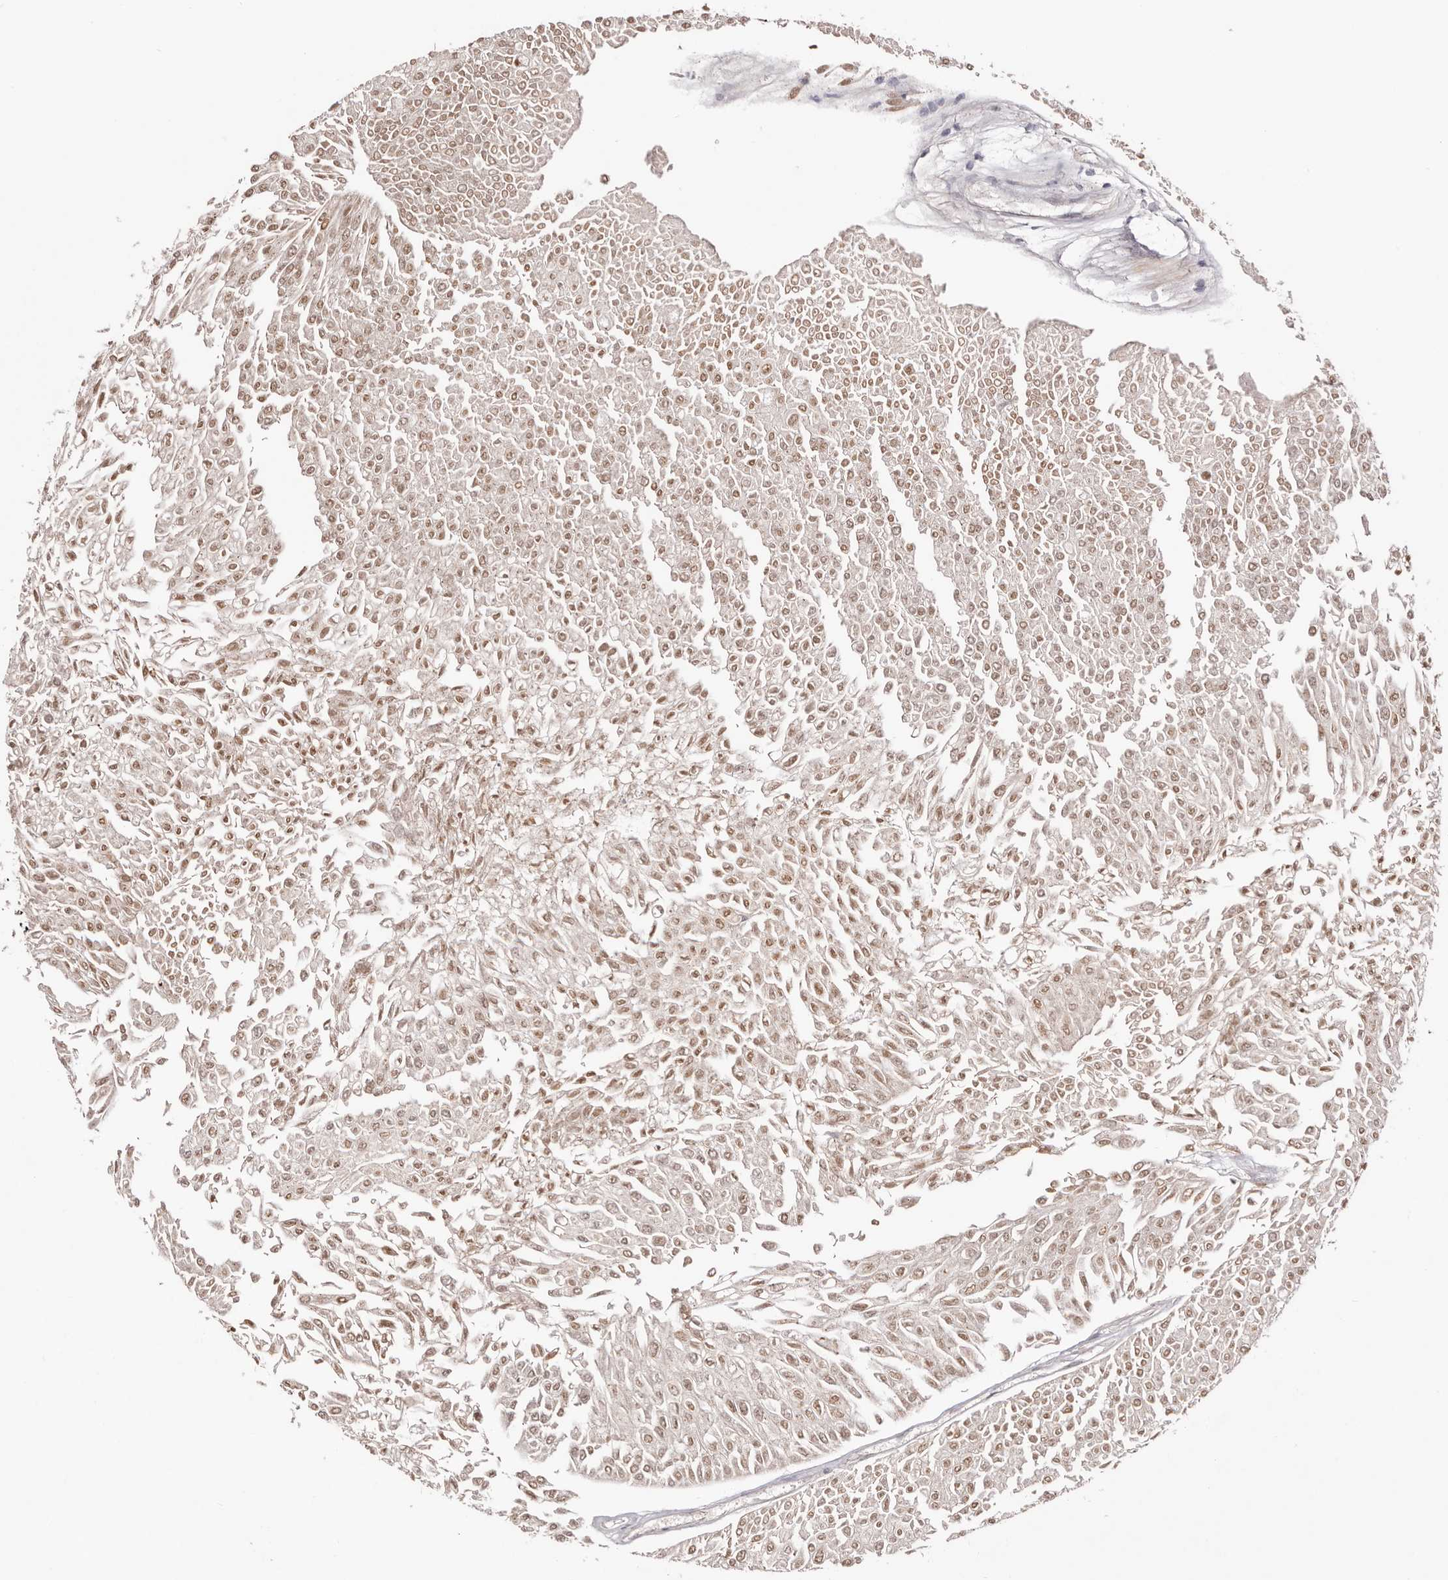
{"staining": {"intensity": "moderate", "quantity": ">75%", "location": "nuclear"}, "tissue": "urothelial cancer", "cell_type": "Tumor cells", "image_type": "cancer", "snomed": [{"axis": "morphology", "description": "Urothelial carcinoma, Low grade"}, {"axis": "topography", "description": "Urinary bladder"}], "caption": "This is a photomicrograph of immunohistochemistry (IHC) staining of low-grade urothelial carcinoma, which shows moderate staining in the nuclear of tumor cells.", "gene": "EGR3", "patient": {"sex": "male", "age": 67}}